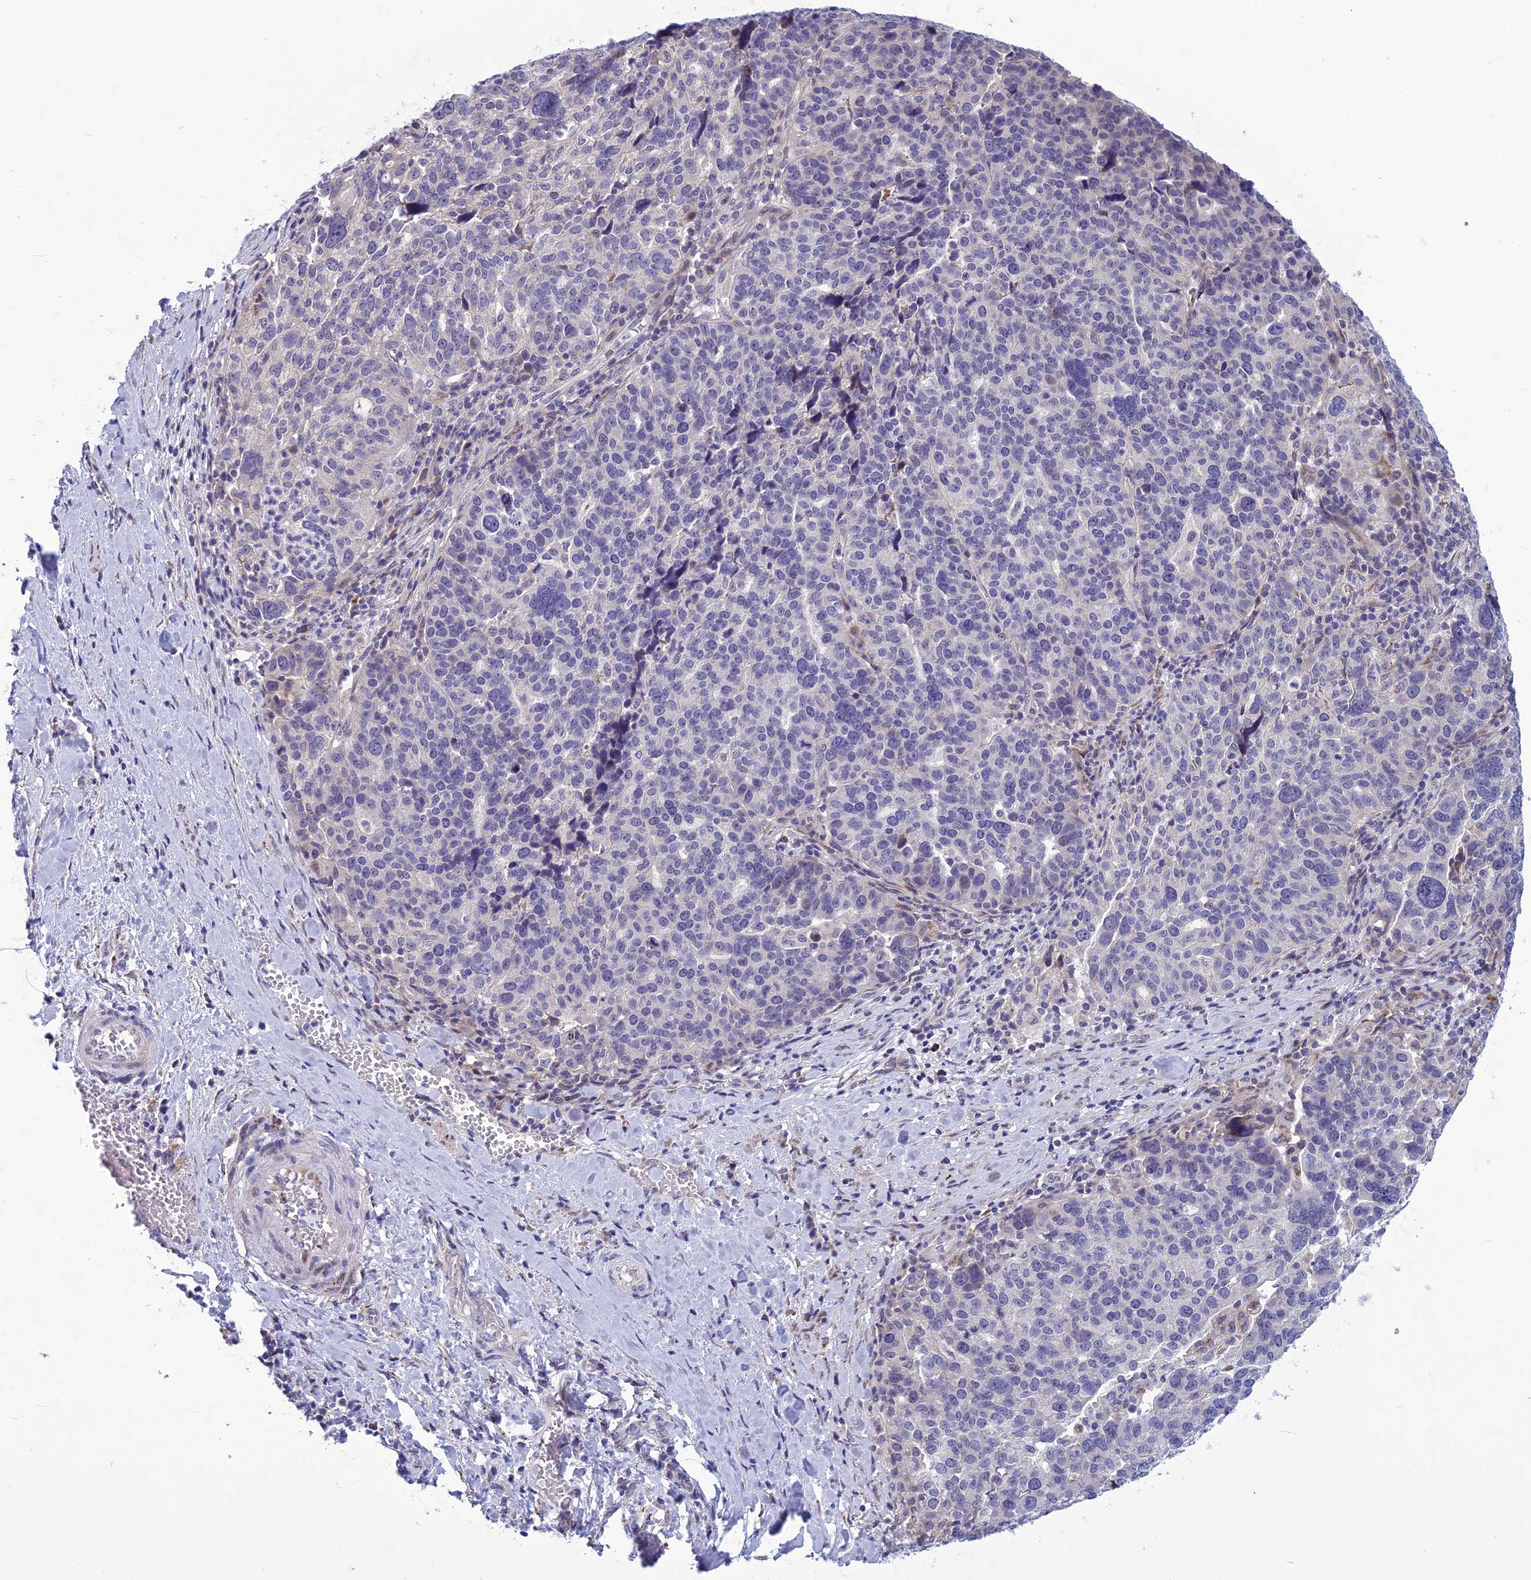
{"staining": {"intensity": "negative", "quantity": "none", "location": "none"}, "tissue": "ovarian cancer", "cell_type": "Tumor cells", "image_type": "cancer", "snomed": [{"axis": "morphology", "description": "Cystadenocarcinoma, serous, NOS"}, {"axis": "topography", "description": "Ovary"}], "caption": "Micrograph shows no significant protein positivity in tumor cells of ovarian cancer.", "gene": "PSMF1", "patient": {"sex": "female", "age": 59}}